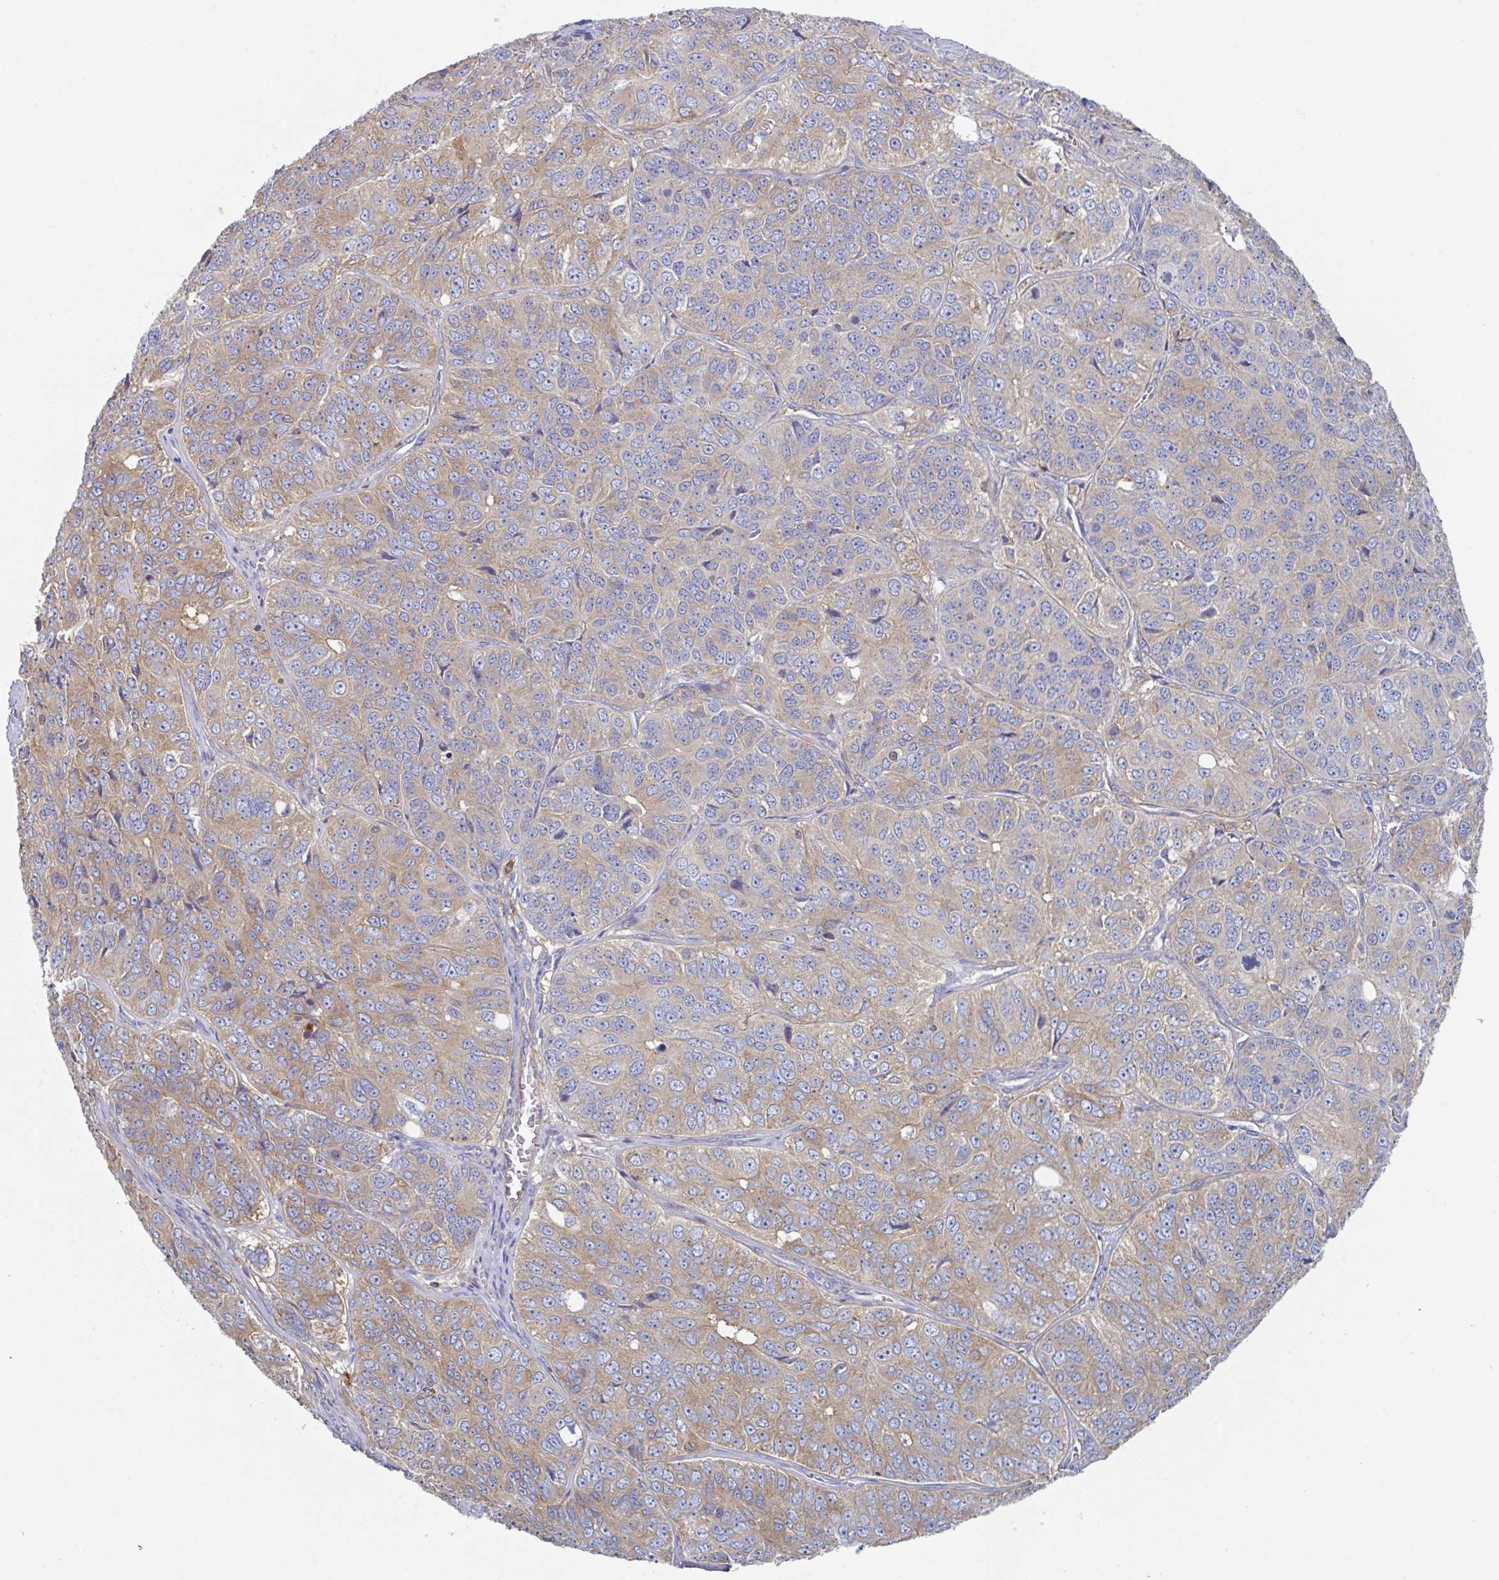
{"staining": {"intensity": "weak", "quantity": "25%-75%", "location": "cytoplasmic/membranous"}, "tissue": "ovarian cancer", "cell_type": "Tumor cells", "image_type": "cancer", "snomed": [{"axis": "morphology", "description": "Carcinoma, endometroid"}, {"axis": "topography", "description": "Ovary"}], "caption": "High-magnification brightfield microscopy of ovarian cancer (endometroid carcinoma) stained with DAB (brown) and counterstained with hematoxylin (blue). tumor cells exhibit weak cytoplasmic/membranous staining is present in about25%-75% of cells.", "gene": "AMPD2", "patient": {"sex": "female", "age": 51}}